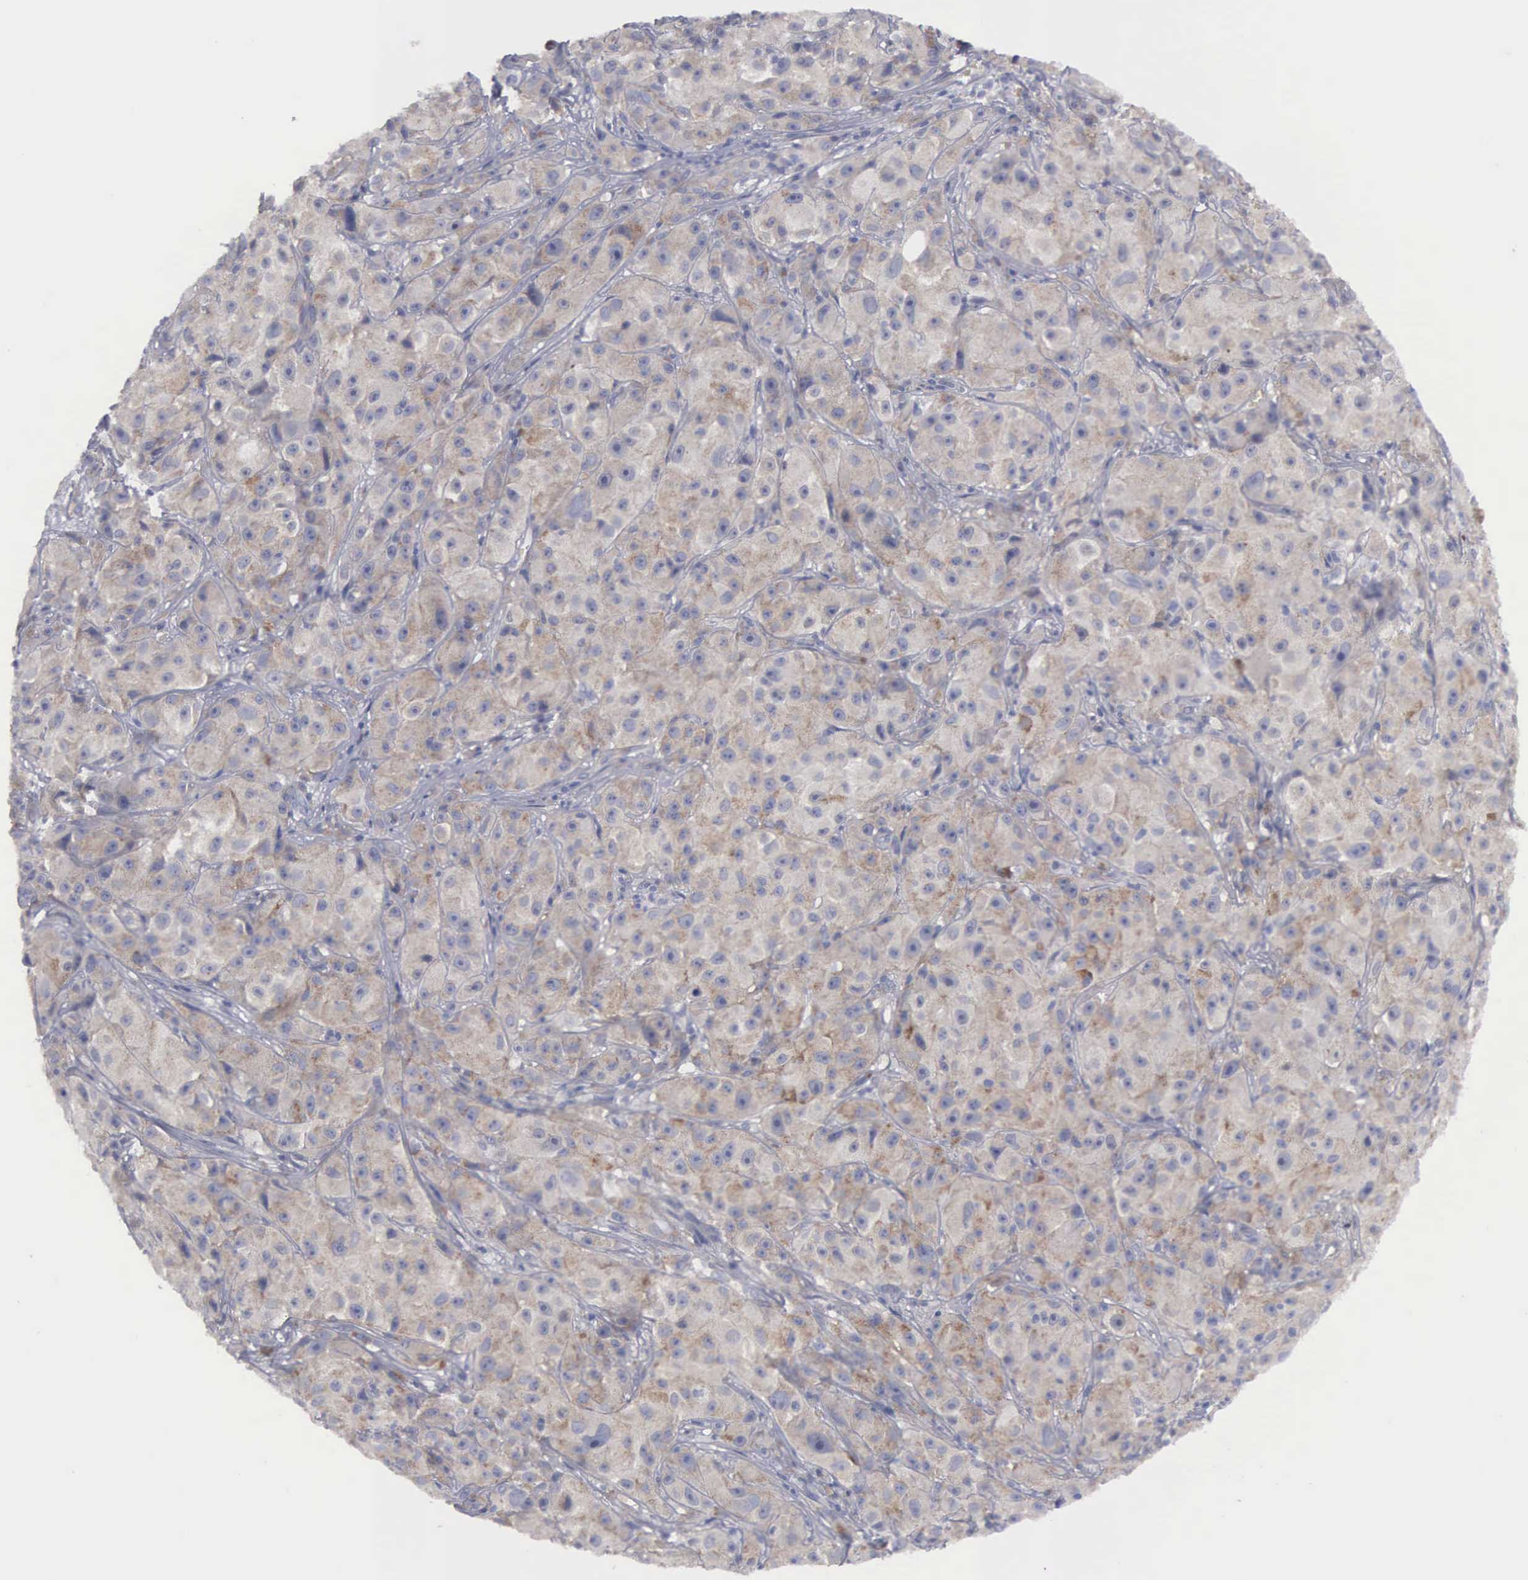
{"staining": {"intensity": "weak", "quantity": ">75%", "location": "cytoplasmic/membranous"}, "tissue": "melanoma", "cell_type": "Tumor cells", "image_type": "cancer", "snomed": [{"axis": "morphology", "description": "Malignant melanoma, NOS"}, {"axis": "topography", "description": "Skin"}], "caption": "Immunohistochemical staining of melanoma reveals weak cytoplasmic/membranous protein expression in approximately >75% of tumor cells.", "gene": "CEP170B", "patient": {"sex": "male", "age": 56}}